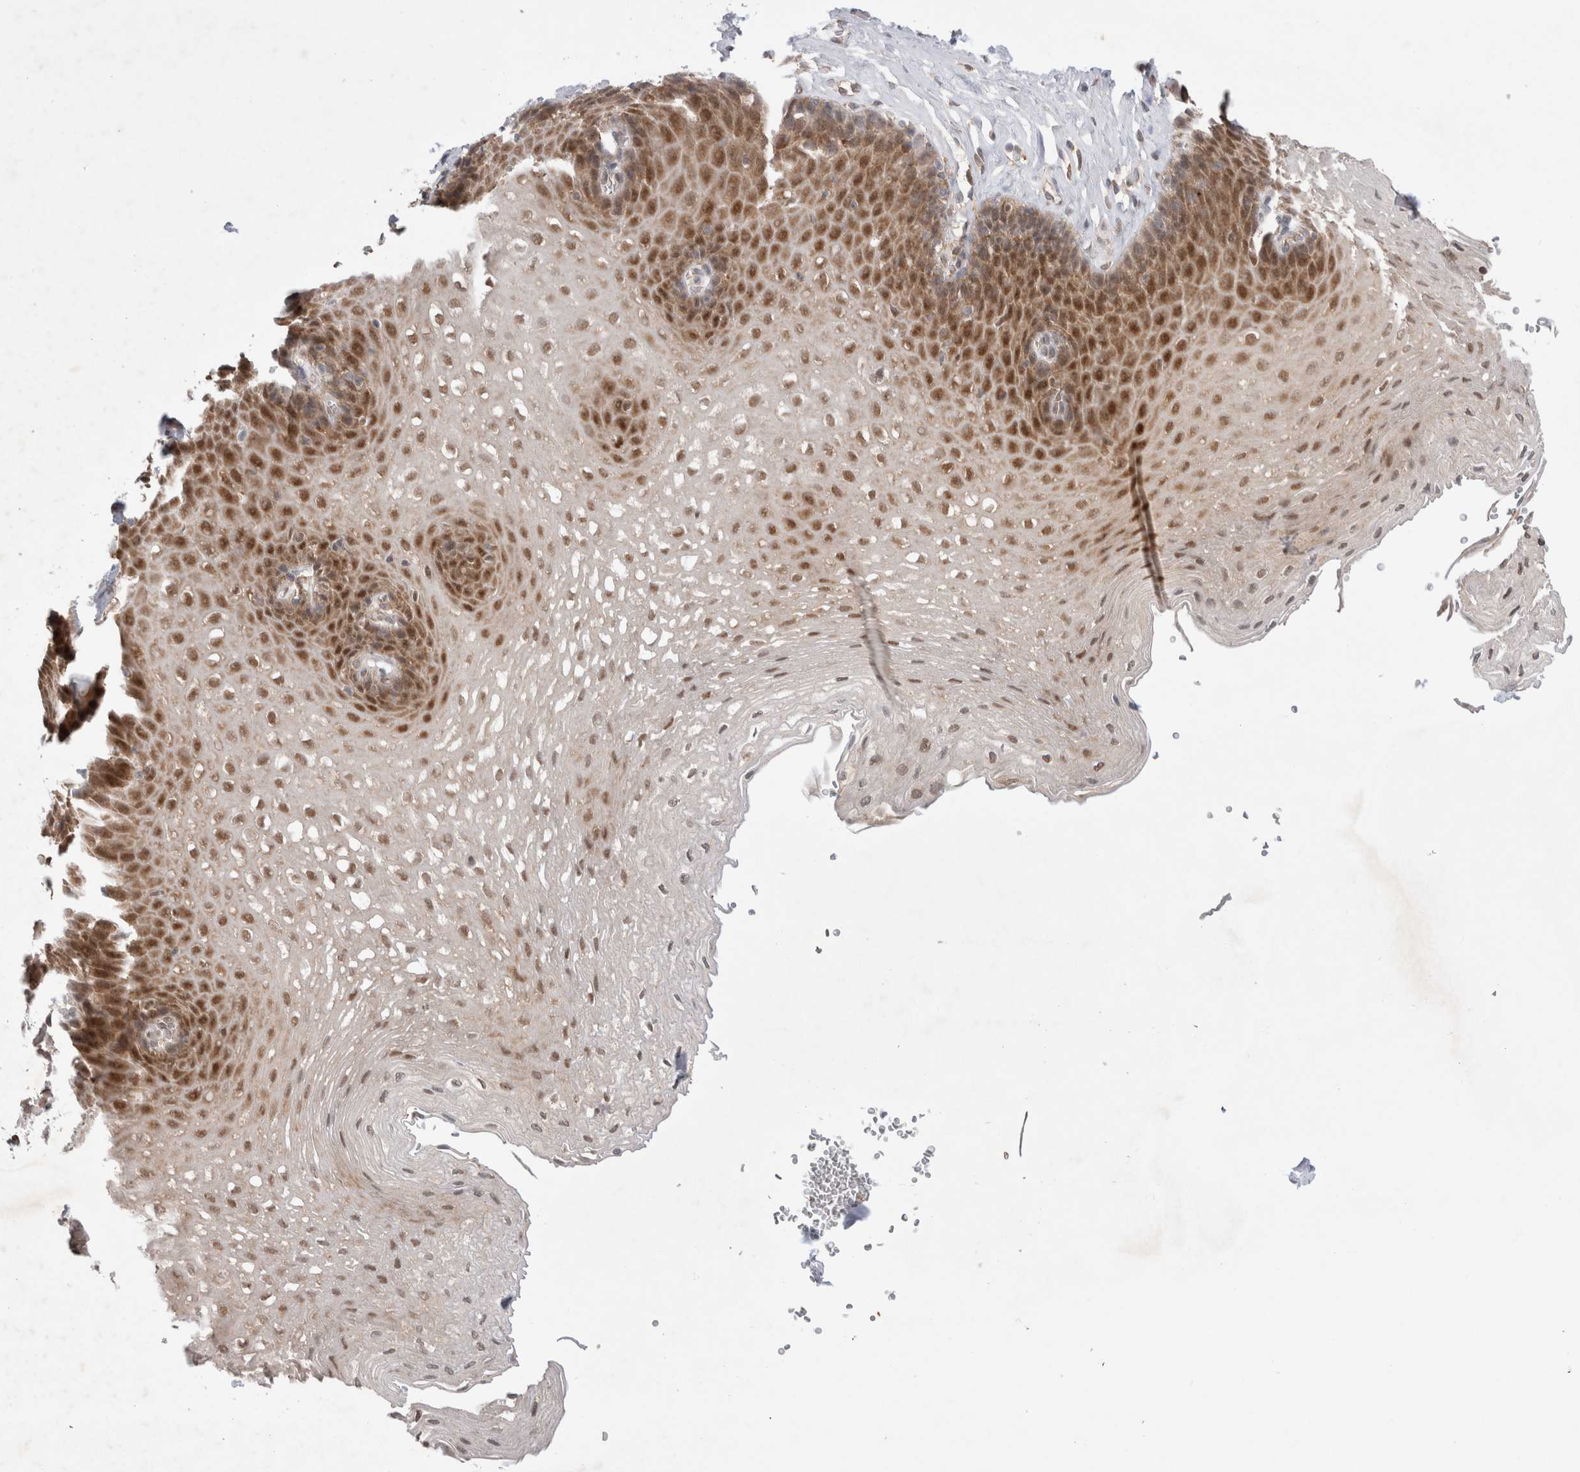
{"staining": {"intensity": "strong", "quantity": ">75%", "location": "nuclear"}, "tissue": "esophagus", "cell_type": "Squamous epithelial cells", "image_type": "normal", "snomed": [{"axis": "morphology", "description": "Normal tissue, NOS"}, {"axis": "topography", "description": "Esophagus"}], "caption": "Immunohistochemical staining of unremarkable human esophagus reveals strong nuclear protein expression in about >75% of squamous epithelial cells. (brown staining indicates protein expression, while blue staining denotes nuclei).", "gene": "EIF3E", "patient": {"sex": "female", "age": 66}}